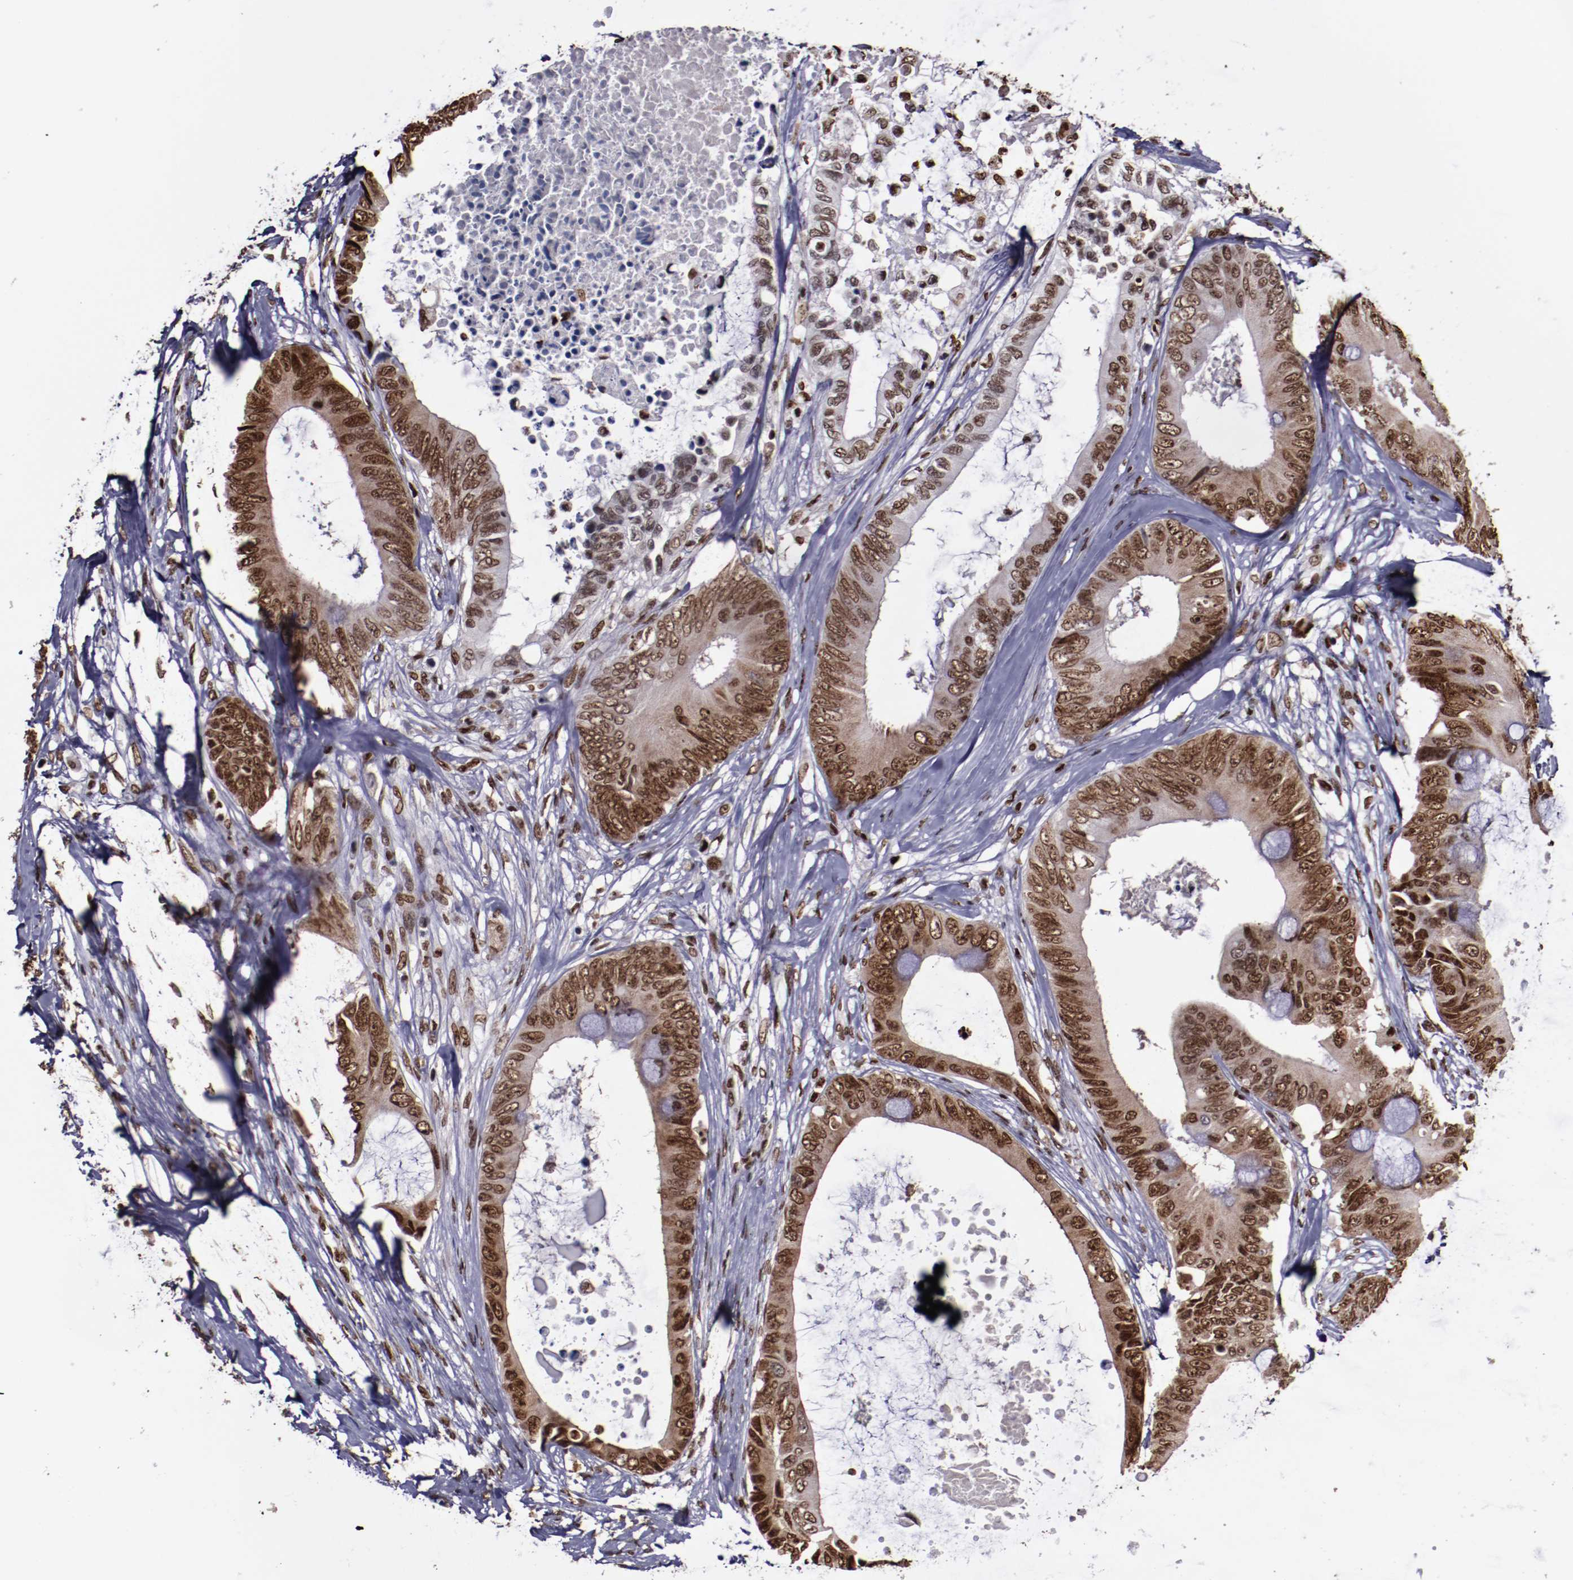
{"staining": {"intensity": "moderate", "quantity": ">75%", "location": "nuclear"}, "tissue": "colorectal cancer", "cell_type": "Tumor cells", "image_type": "cancer", "snomed": [{"axis": "morphology", "description": "Normal tissue, NOS"}, {"axis": "morphology", "description": "Adenocarcinoma, NOS"}, {"axis": "topography", "description": "Rectum"}, {"axis": "topography", "description": "Peripheral nerve tissue"}], "caption": "This image demonstrates immunohistochemistry (IHC) staining of colorectal cancer, with medium moderate nuclear expression in about >75% of tumor cells.", "gene": "APEX1", "patient": {"sex": "female", "age": 77}}